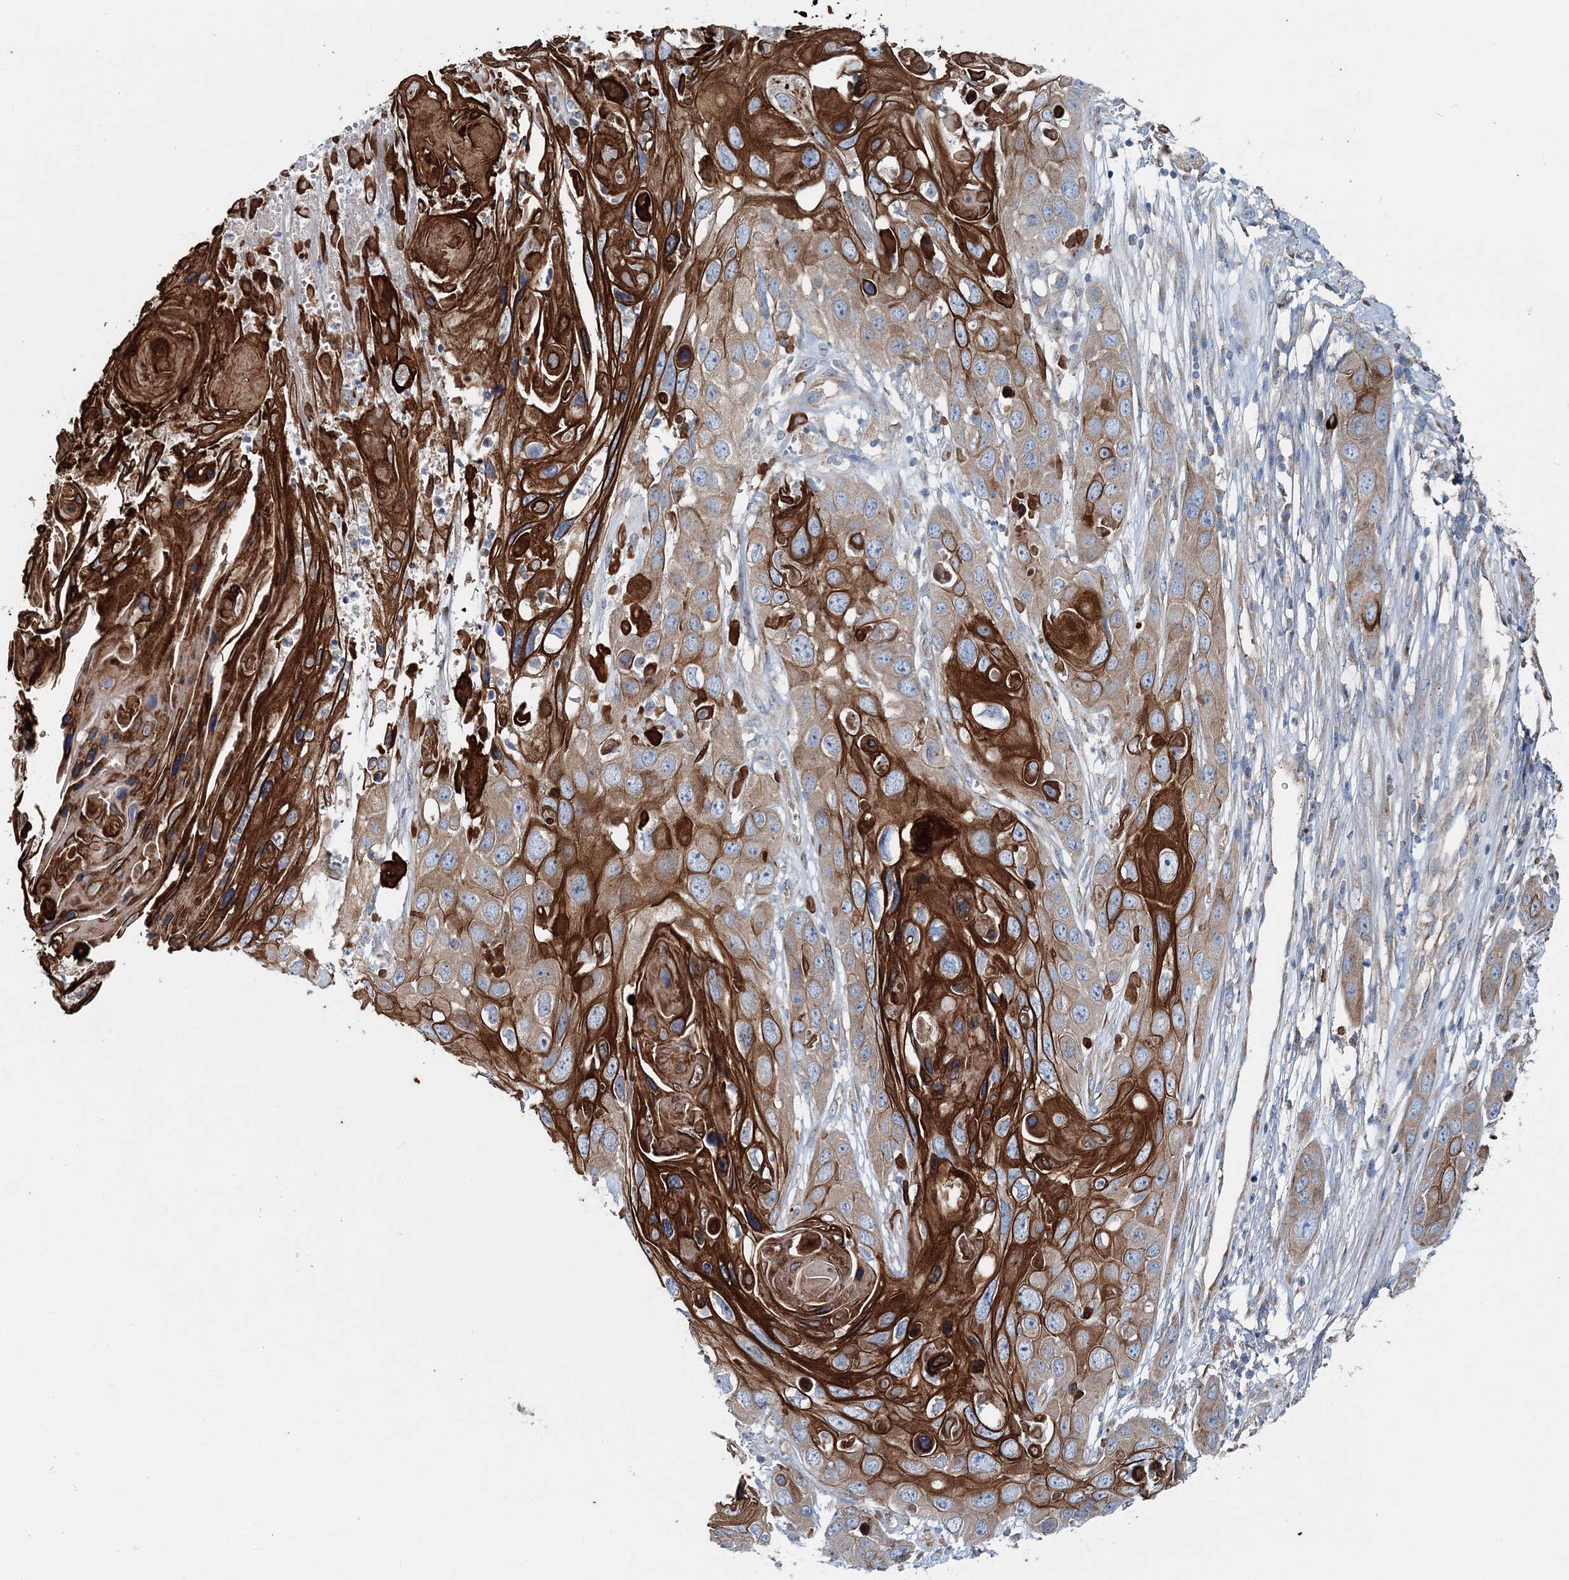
{"staining": {"intensity": "strong", "quantity": ">75%", "location": "cytoplasmic/membranous"}, "tissue": "skin cancer", "cell_type": "Tumor cells", "image_type": "cancer", "snomed": [{"axis": "morphology", "description": "Squamous cell carcinoma, NOS"}, {"axis": "topography", "description": "Skin"}], "caption": "Squamous cell carcinoma (skin) tissue displays strong cytoplasmic/membranous positivity in about >75% of tumor cells", "gene": "MPHOSPH9", "patient": {"sex": "male", "age": 55}}